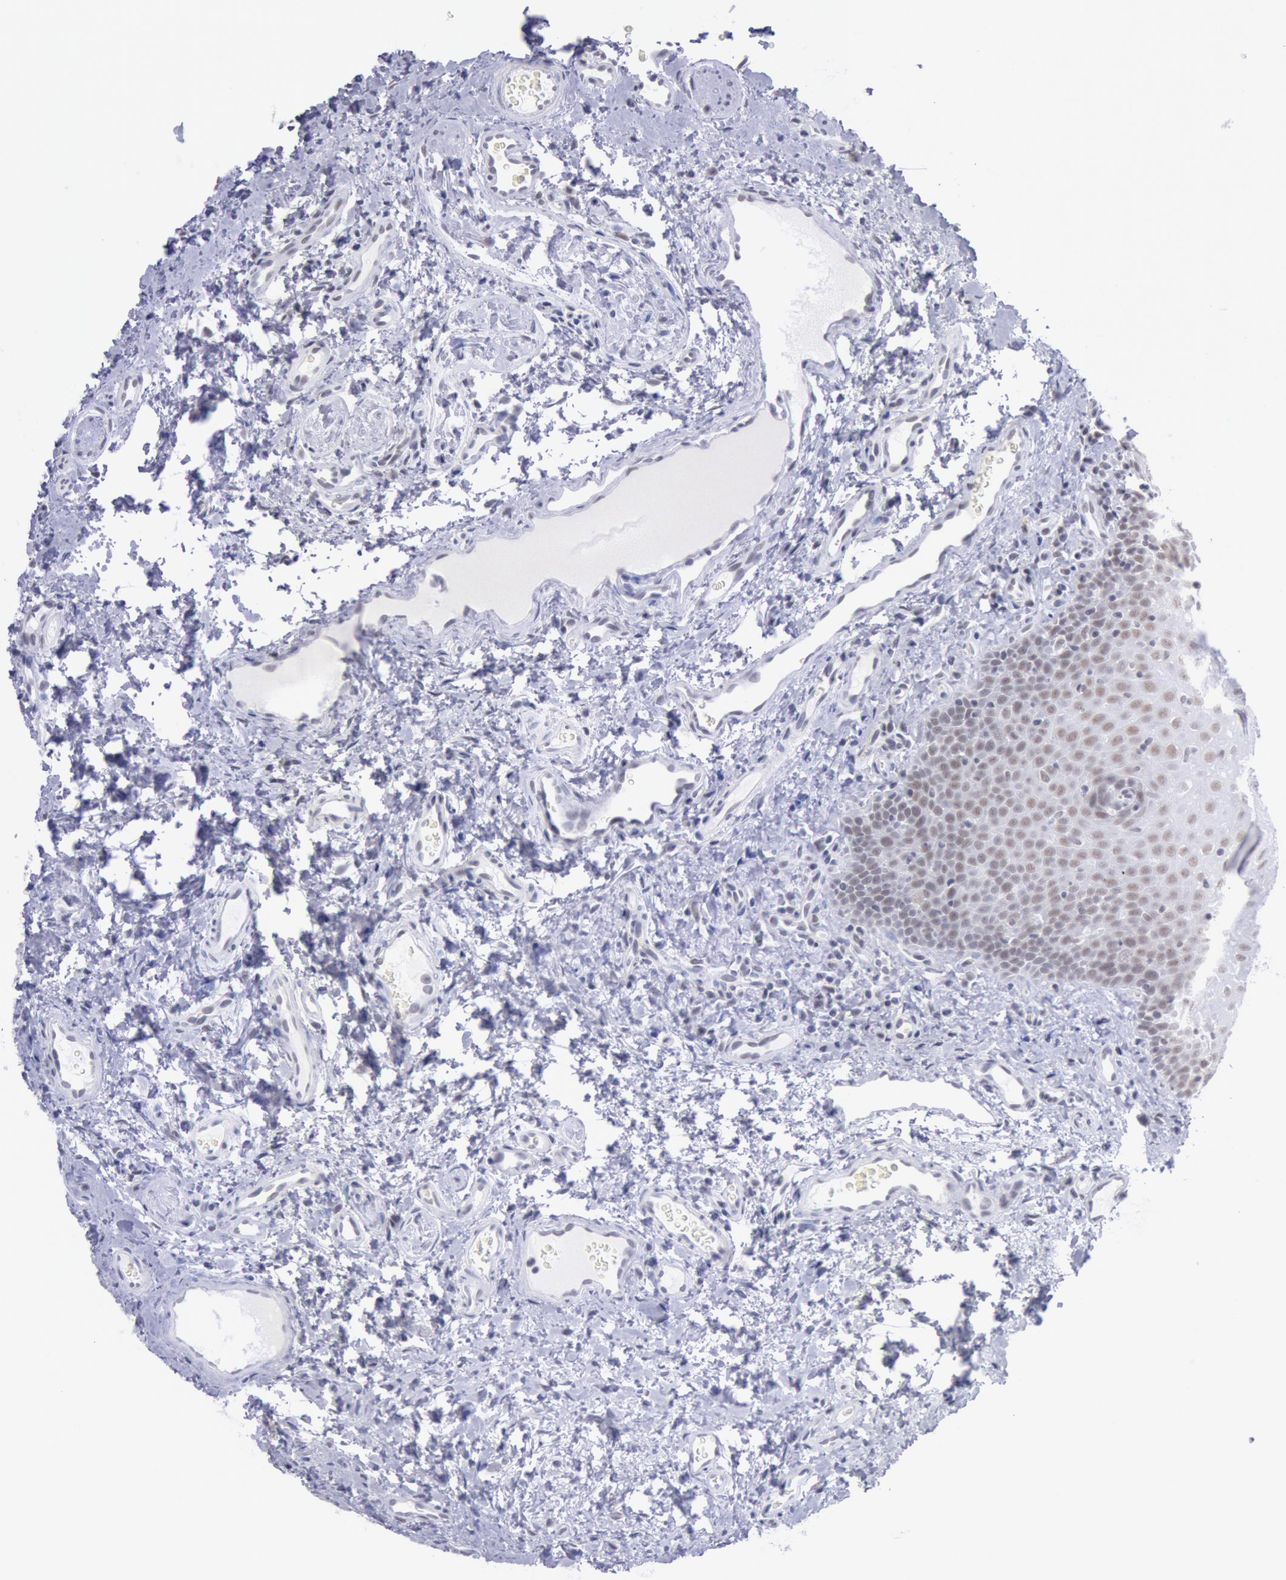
{"staining": {"intensity": "weak", "quantity": "25%-75%", "location": "nuclear"}, "tissue": "oral mucosa", "cell_type": "Squamous epithelial cells", "image_type": "normal", "snomed": [{"axis": "morphology", "description": "Normal tissue, NOS"}, {"axis": "topography", "description": "Oral tissue"}], "caption": "Immunohistochemistry (IHC) staining of unremarkable oral mucosa, which demonstrates low levels of weak nuclear expression in about 25%-75% of squamous epithelial cells indicating weak nuclear protein expression. The staining was performed using DAB (3,3'-diaminobenzidine) (brown) for protein detection and nuclei were counterstained in hematoxylin (blue).", "gene": "SNRPD3", "patient": {"sex": "male", "age": 20}}